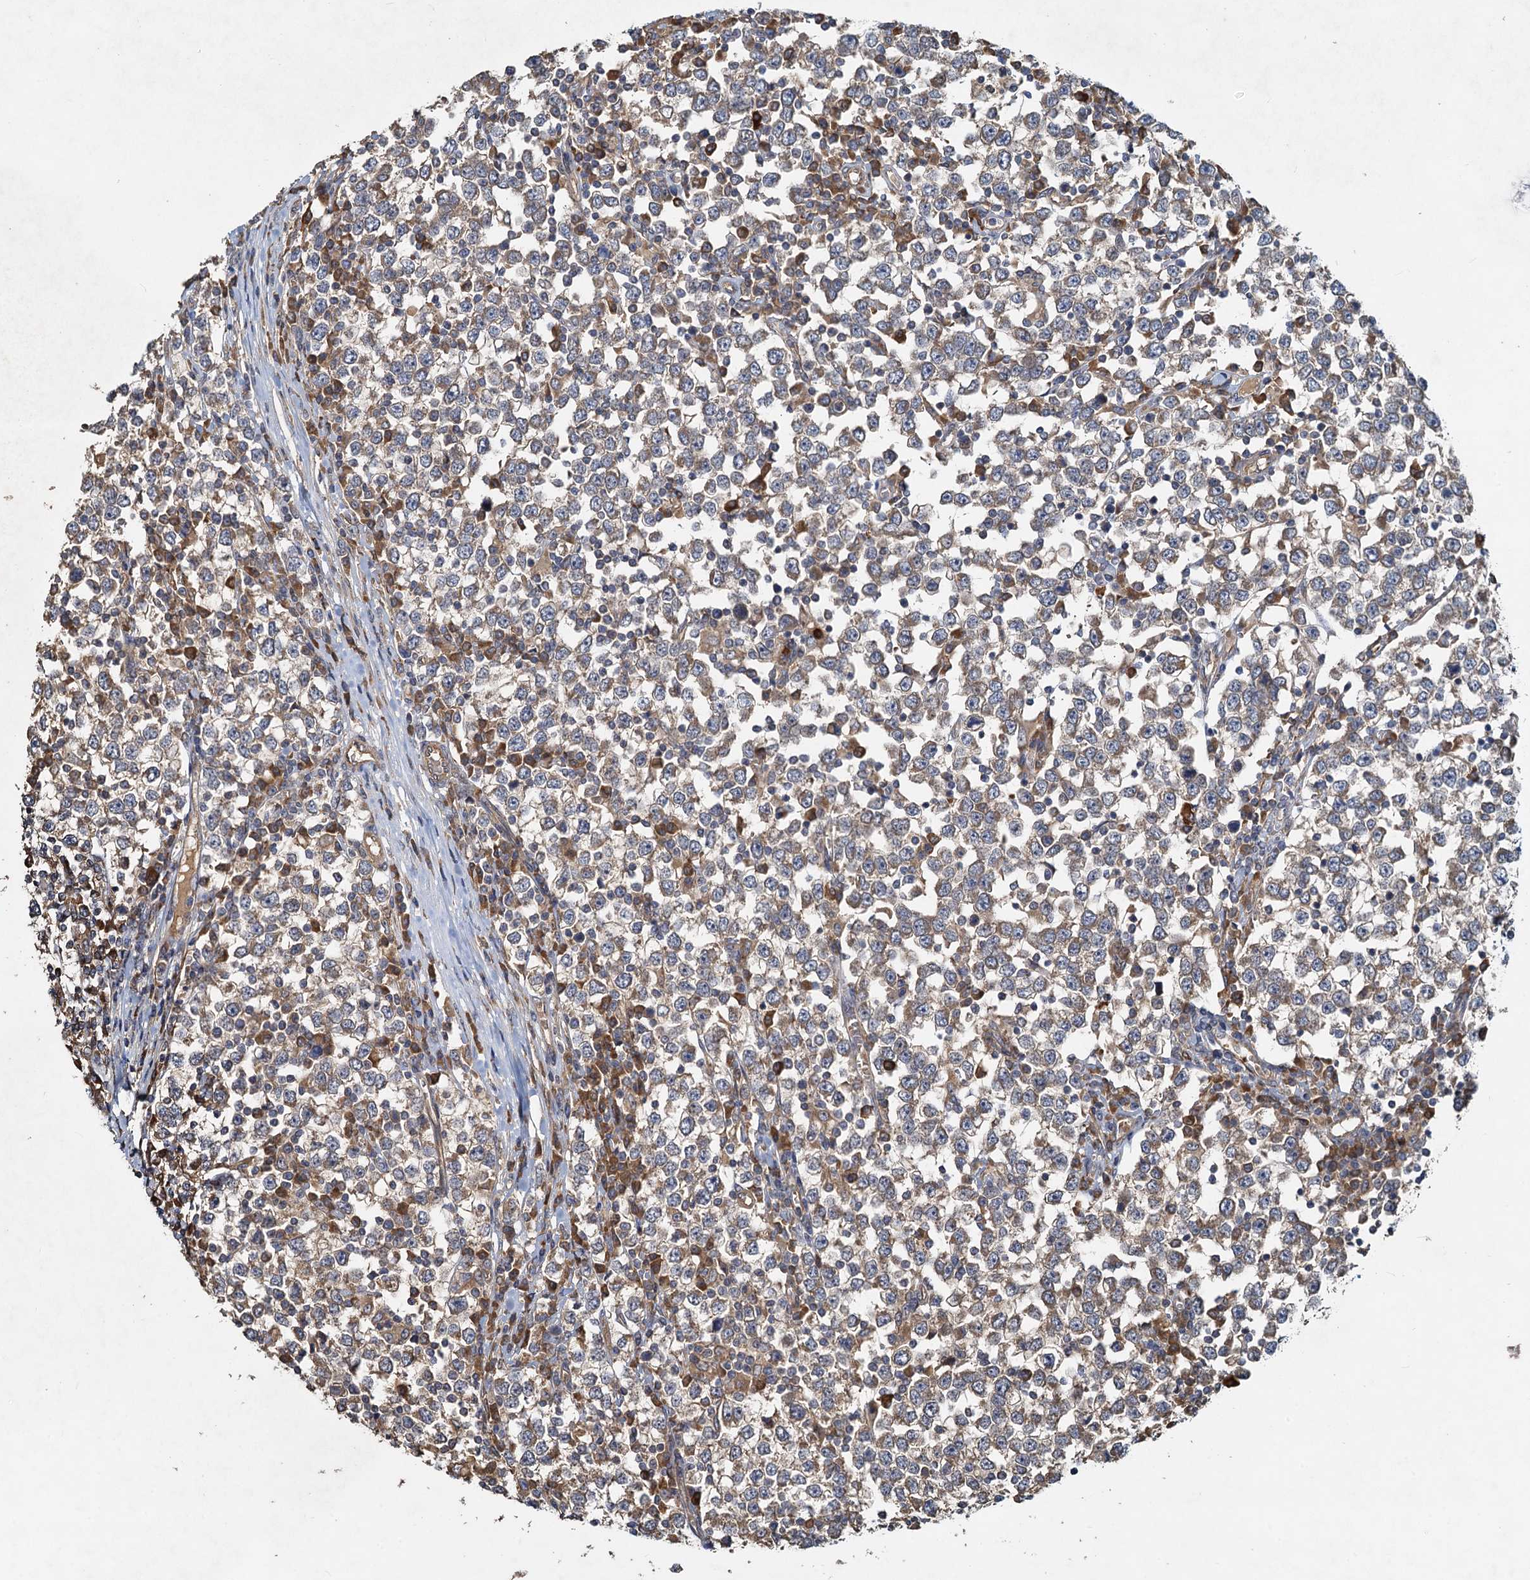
{"staining": {"intensity": "weak", "quantity": "25%-75%", "location": "cytoplasmic/membranous"}, "tissue": "testis cancer", "cell_type": "Tumor cells", "image_type": "cancer", "snomed": [{"axis": "morphology", "description": "Seminoma, NOS"}, {"axis": "topography", "description": "Testis"}], "caption": "Testis seminoma was stained to show a protein in brown. There is low levels of weak cytoplasmic/membranous expression in approximately 25%-75% of tumor cells. The protein is stained brown, and the nuclei are stained in blue (DAB (3,3'-diaminobenzidine) IHC with brightfield microscopy, high magnification).", "gene": "HYI", "patient": {"sex": "male", "age": 65}}